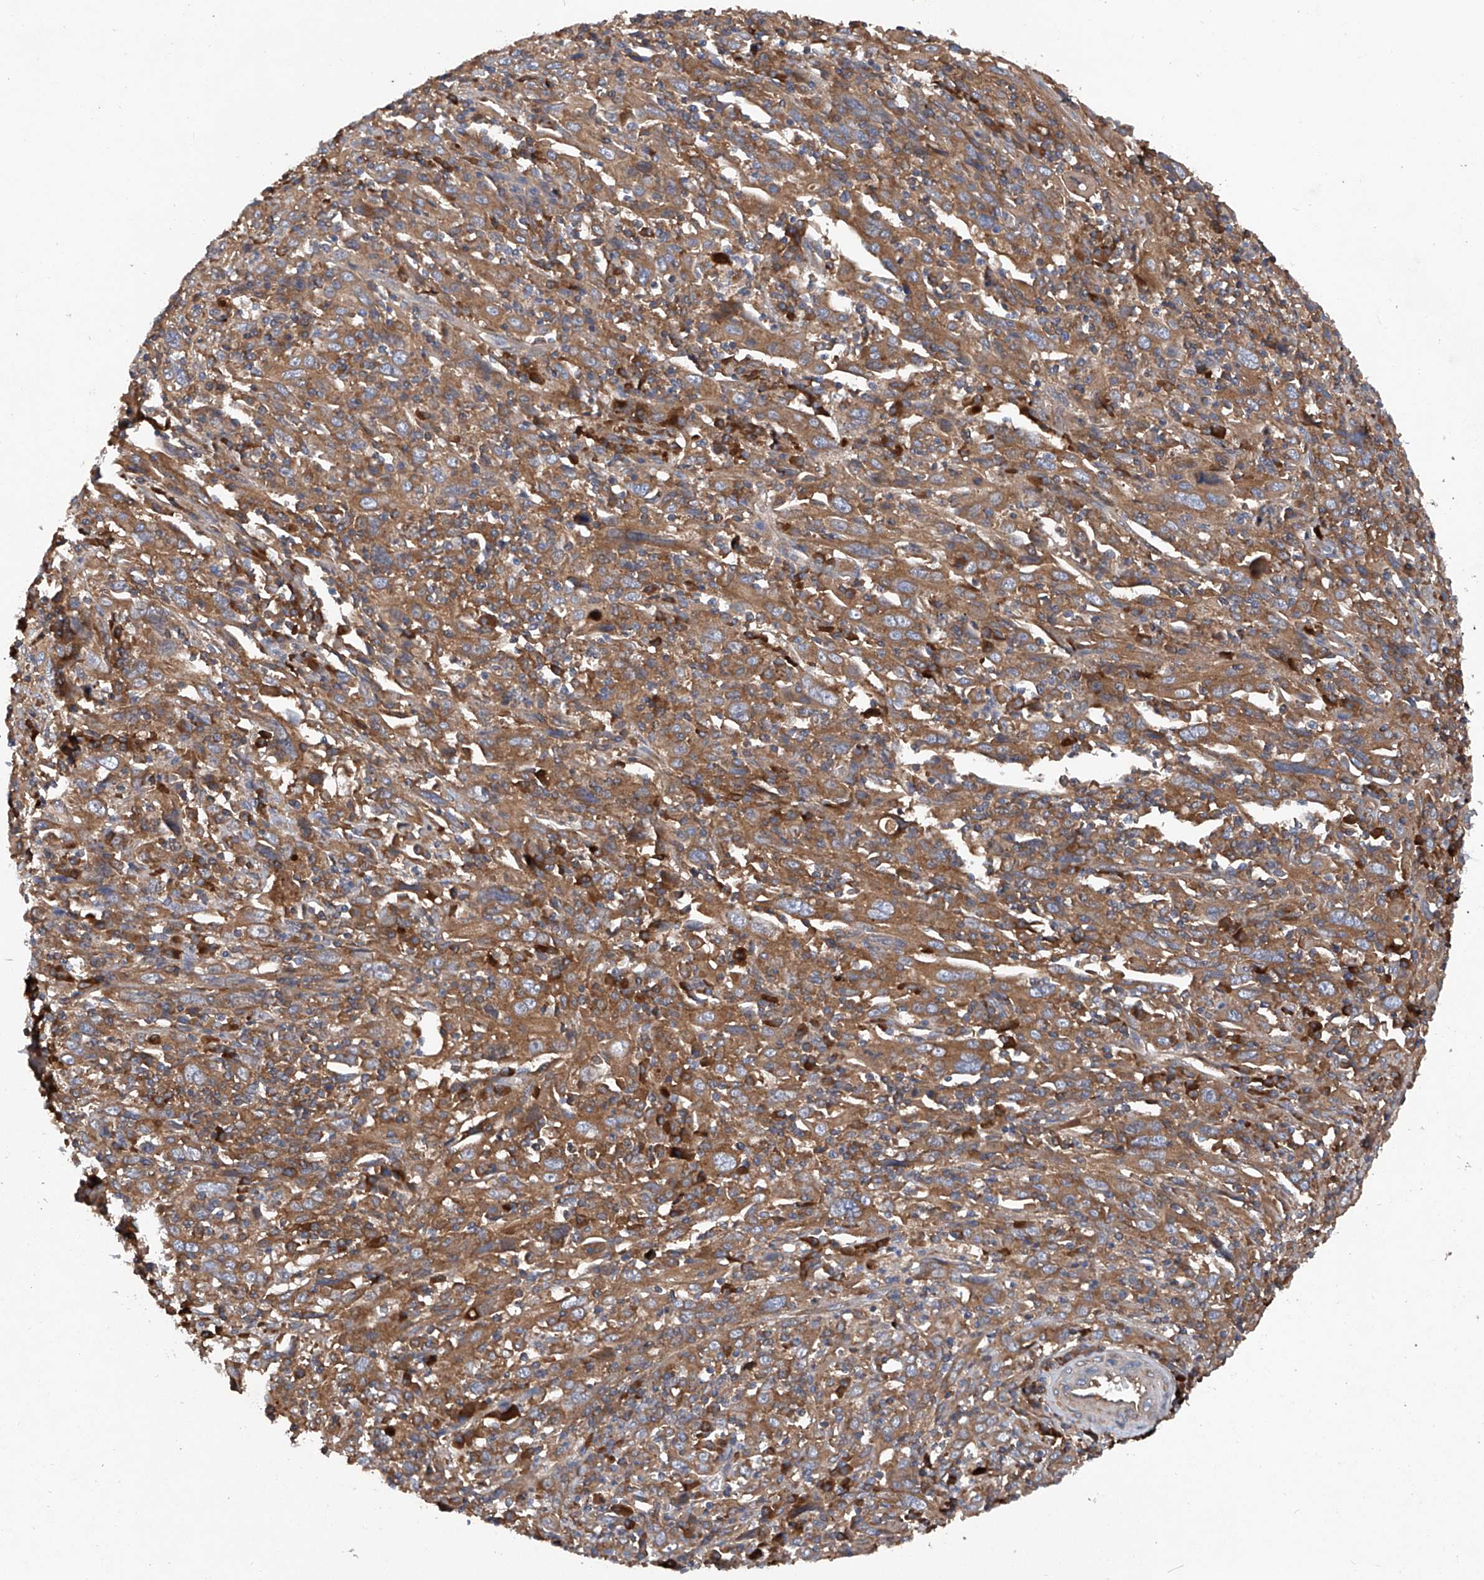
{"staining": {"intensity": "moderate", "quantity": ">75%", "location": "cytoplasmic/membranous"}, "tissue": "cervical cancer", "cell_type": "Tumor cells", "image_type": "cancer", "snomed": [{"axis": "morphology", "description": "Squamous cell carcinoma, NOS"}, {"axis": "topography", "description": "Cervix"}], "caption": "Immunohistochemical staining of human squamous cell carcinoma (cervical) shows medium levels of moderate cytoplasmic/membranous expression in approximately >75% of tumor cells. (DAB (3,3'-diaminobenzidine) IHC with brightfield microscopy, high magnification).", "gene": "ASCC3", "patient": {"sex": "female", "age": 46}}